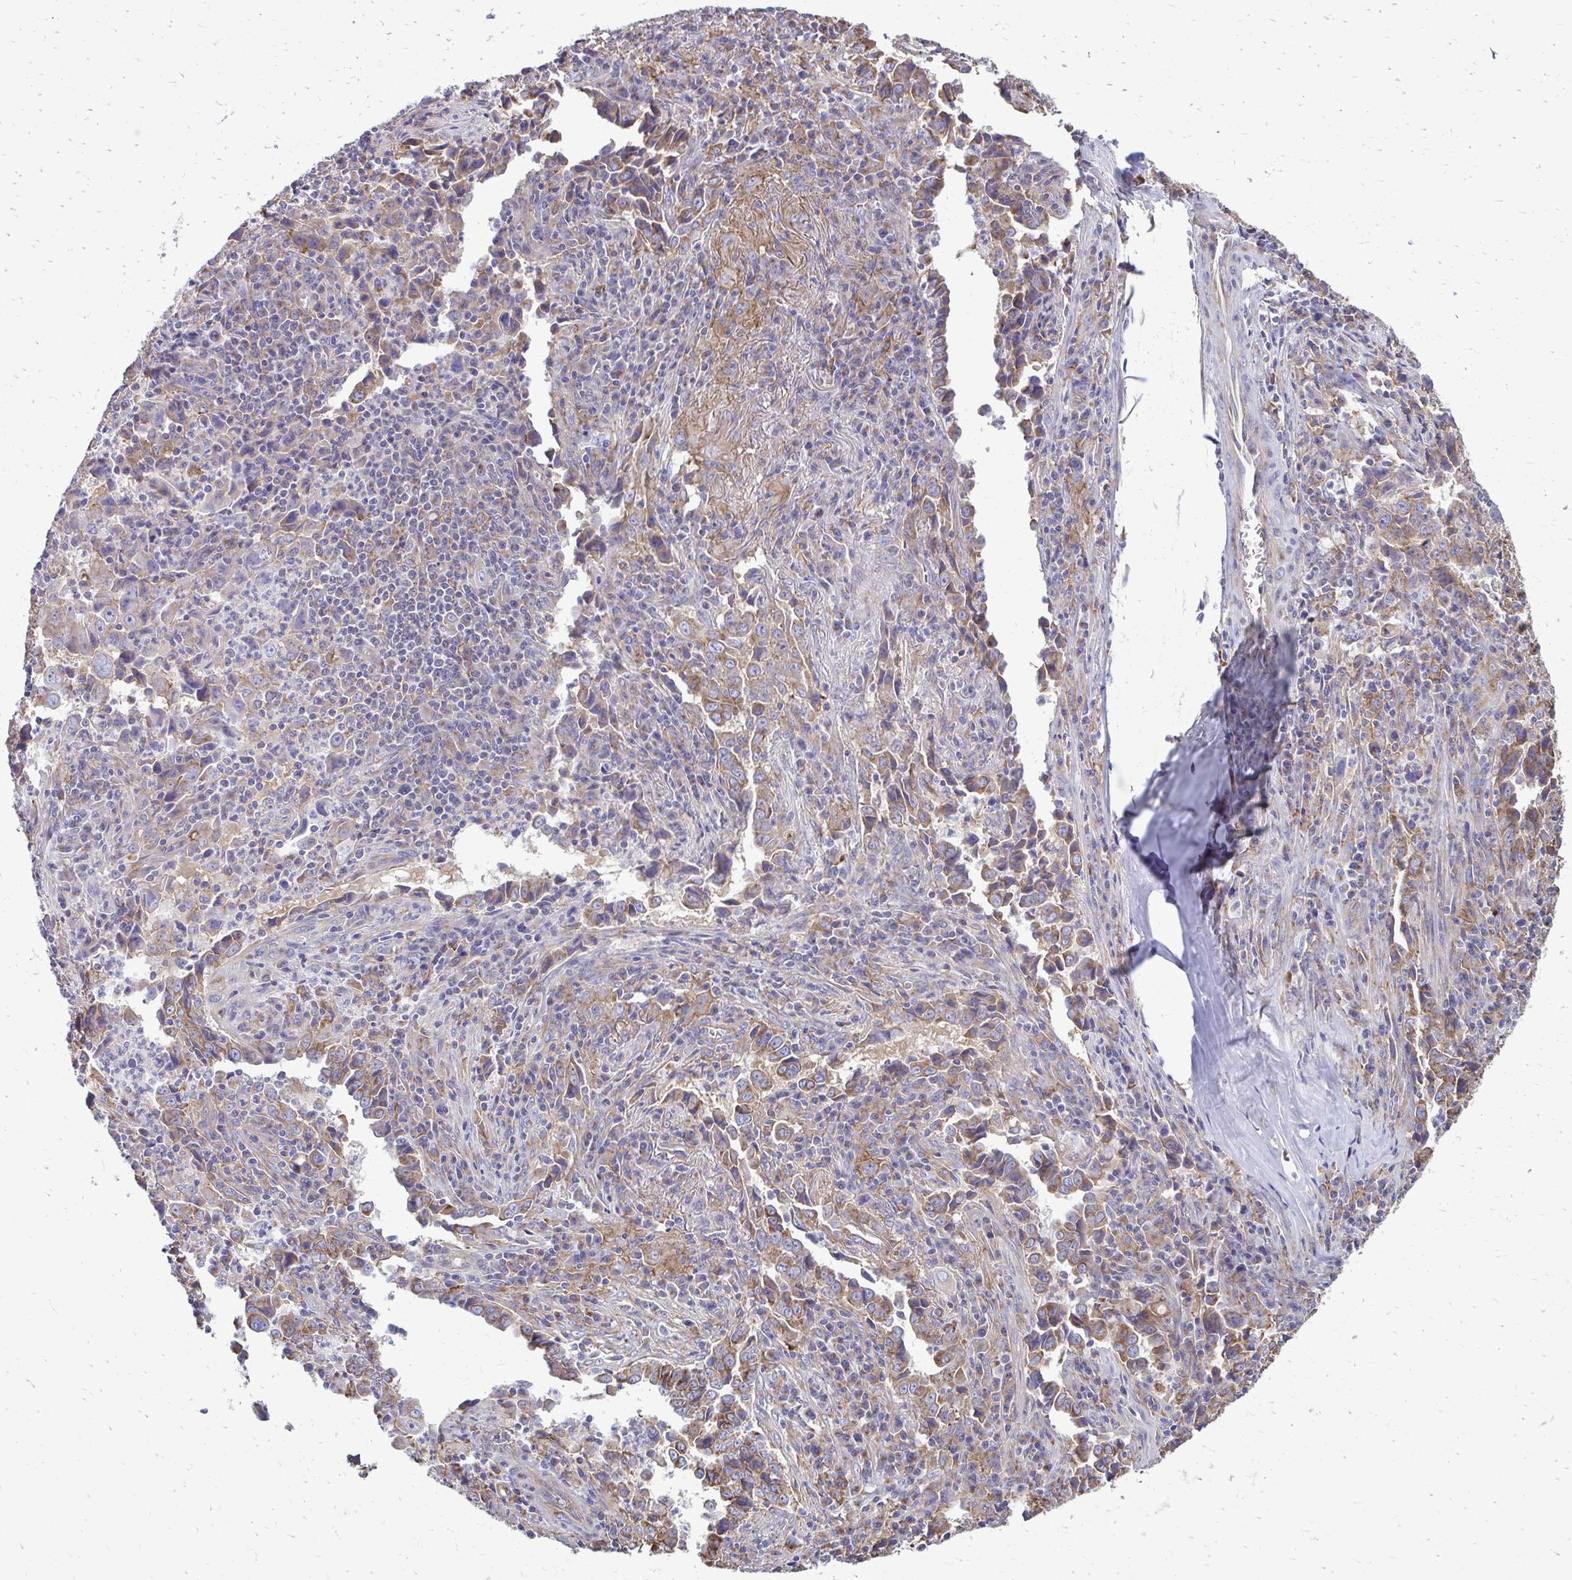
{"staining": {"intensity": "moderate", "quantity": ">75%", "location": "cytoplasmic/membranous"}, "tissue": "lung cancer", "cell_type": "Tumor cells", "image_type": "cancer", "snomed": [{"axis": "morphology", "description": "Adenocarcinoma, NOS"}, {"axis": "topography", "description": "Lung"}], "caption": "A micrograph of lung cancer stained for a protein exhibits moderate cytoplasmic/membranous brown staining in tumor cells.", "gene": "CLTA", "patient": {"sex": "male", "age": 67}}